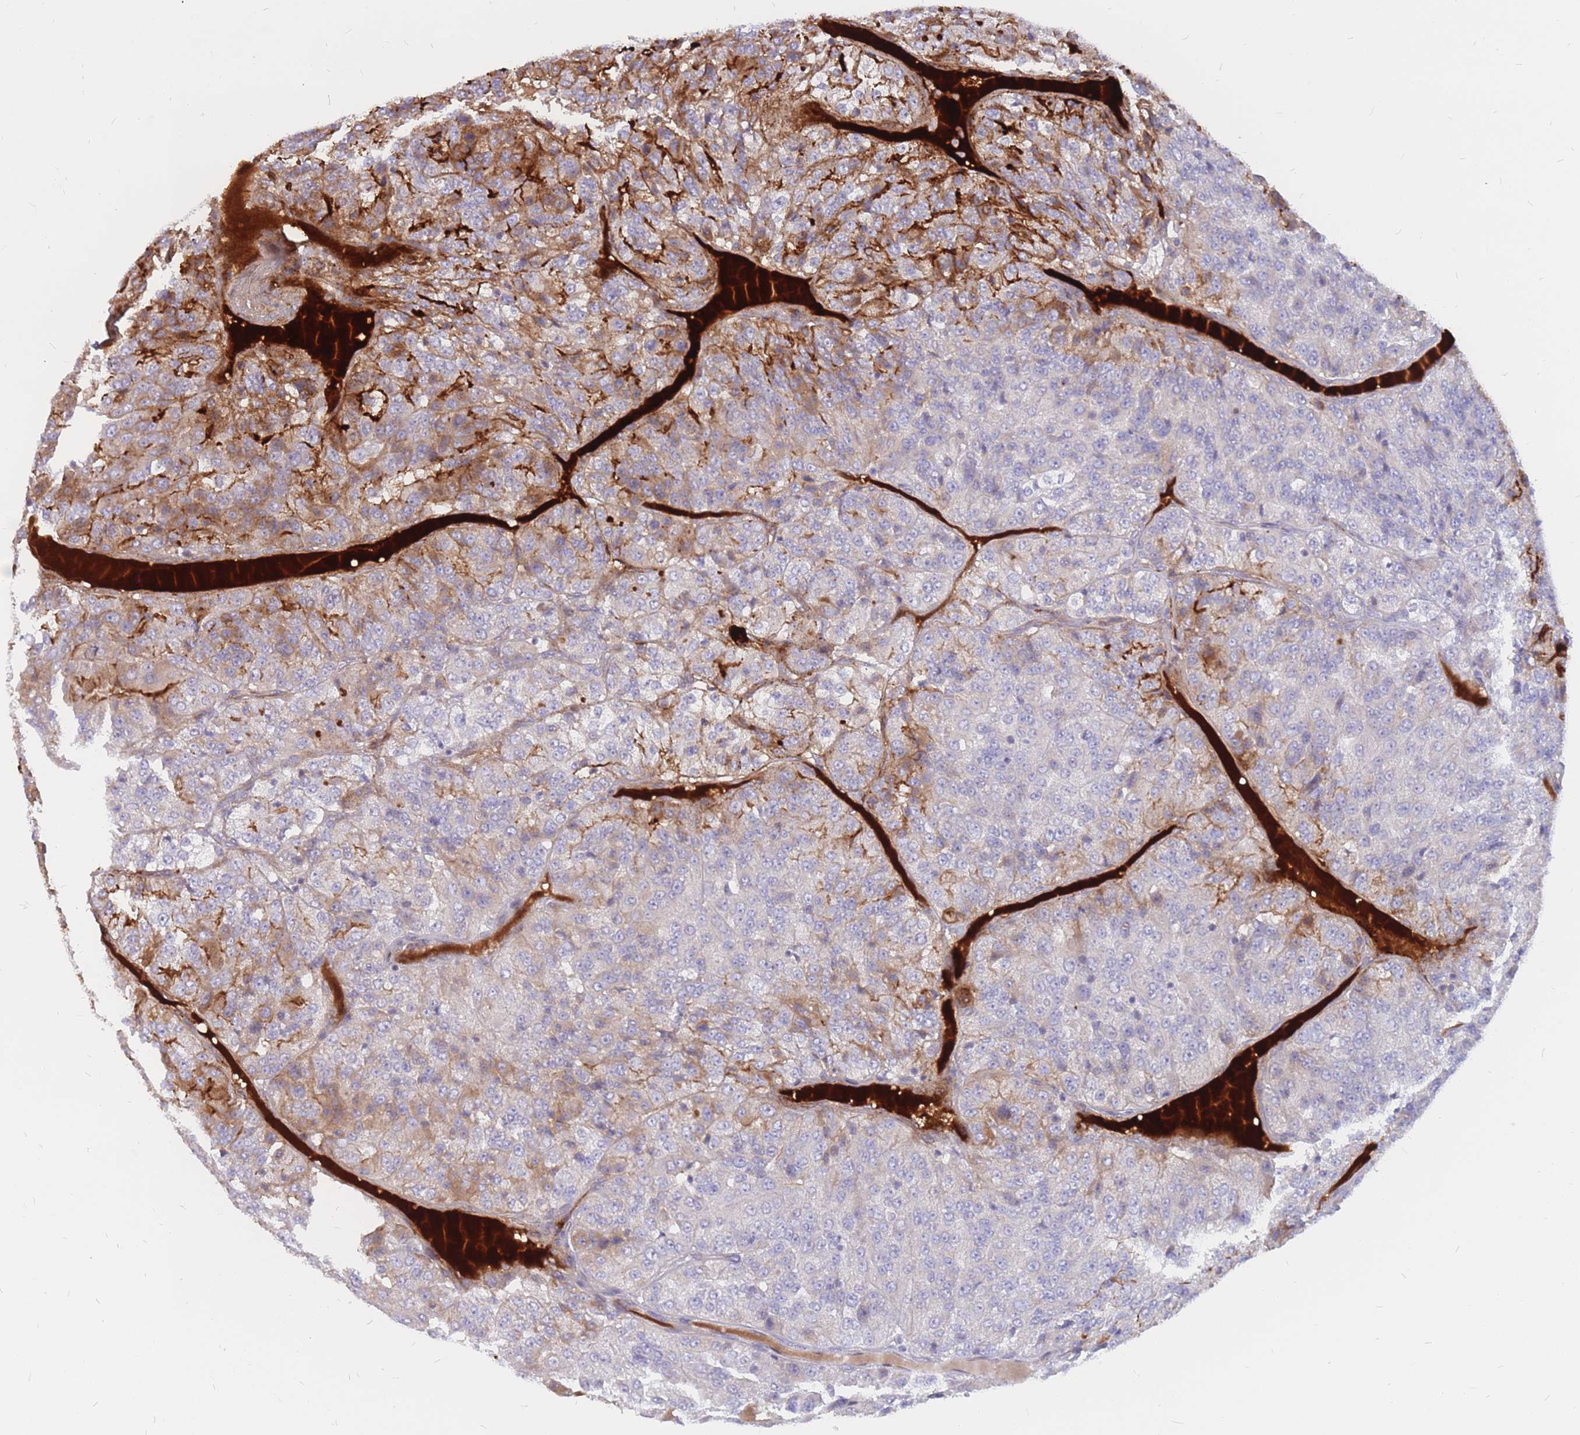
{"staining": {"intensity": "moderate", "quantity": "<25%", "location": "cytoplasmic/membranous"}, "tissue": "renal cancer", "cell_type": "Tumor cells", "image_type": "cancer", "snomed": [{"axis": "morphology", "description": "Adenocarcinoma, NOS"}, {"axis": "topography", "description": "Kidney"}], "caption": "Protein expression analysis of human renal cancer reveals moderate cytoplasmic/membranous expression in about <25% of tumor cells.", "gene": "ADD2", "patient": {"sex": "female", "age": 63}}